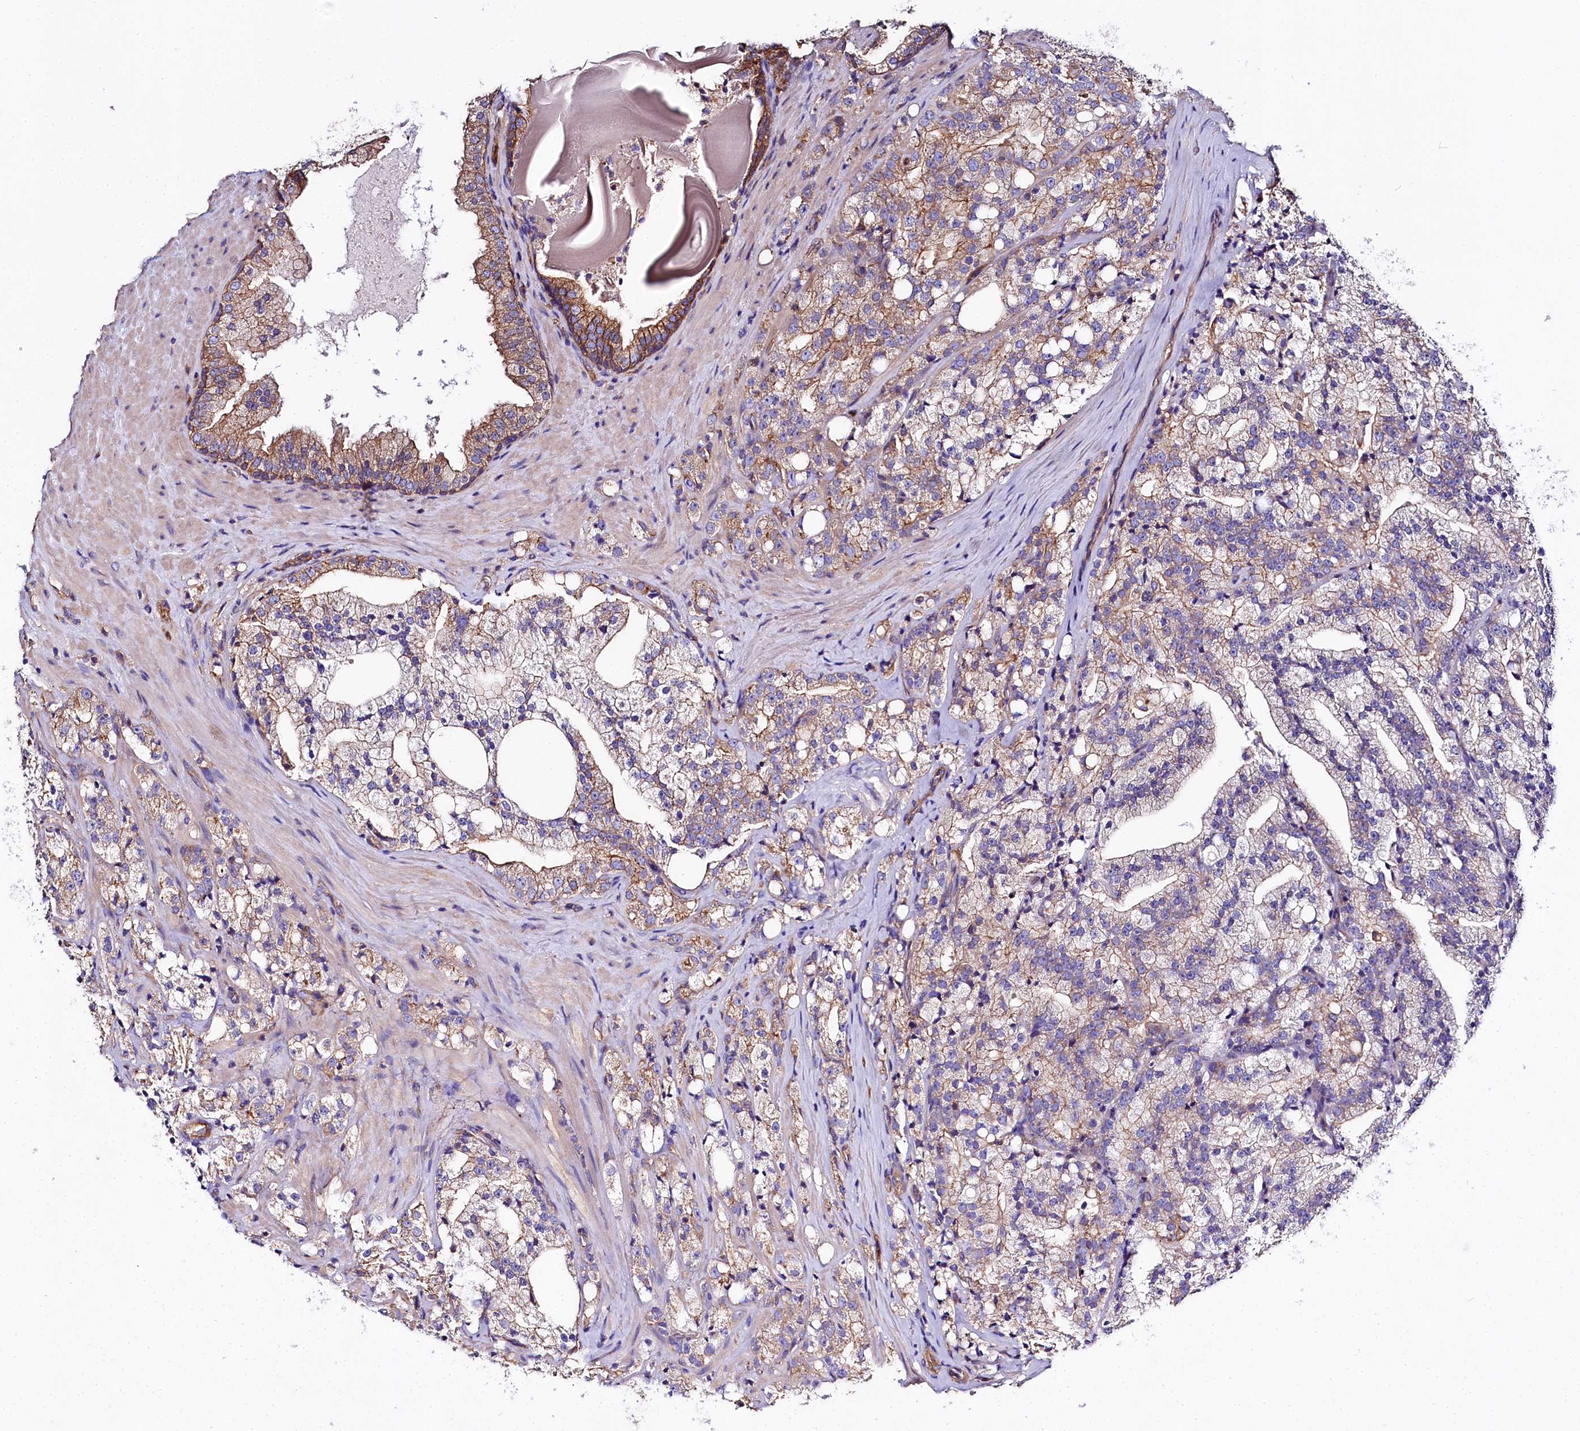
{"staining": {"intensity": "moderate", "quantity": "25%-75%", "location": "cytoplasmic/membranous"}, "tissue": "prostate cancer", "cell_type": "Tumor cells", "image_type": "cancer", "snomed": [{"axis": "morphology", "description": "Adenocarcinoma, High grade"}, {"axis": "topography", "description": "Prostate"}], "caption": "There is medium levels of moderate cytoplasmic/membranous staining in tumor cells of prostate adenocarcinoma (high-grade), as demonstrated by immunohistochemical staining (brown color).", "gene": "FCHSD2", "patient": {"sex": "male", "age": 64}}